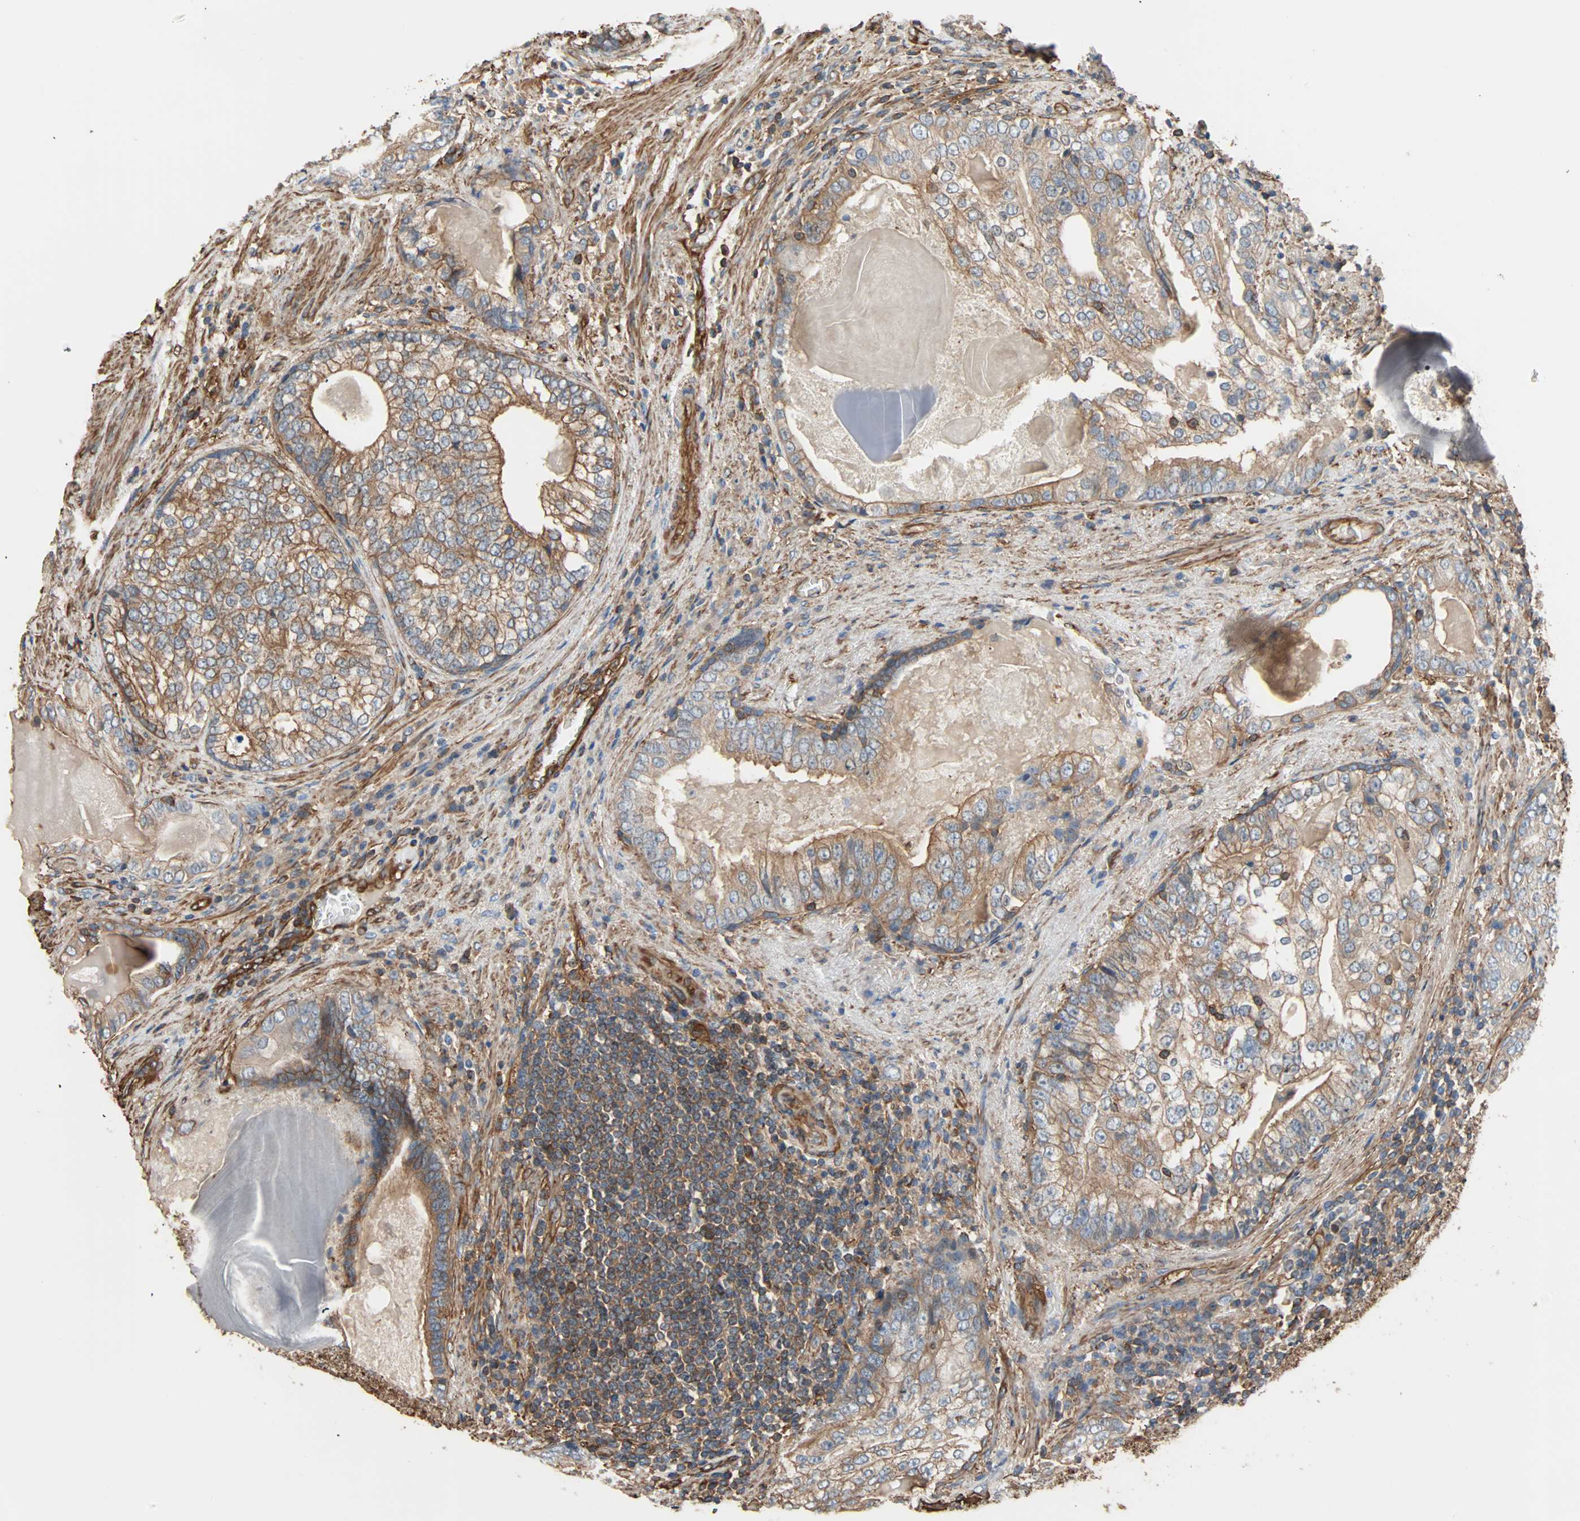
{"staining": {"intensity": "moderate", "quantity": ">75%", "location": "cytoplasmic/membranous"}, "tissue": "prostate cancer", "cell_type": "Tumor cells", "image_type": "cancer", "snomed": [{"axis": "morphology", "description": "Adenocarcinoma, High grade"}, {"axis": "topography", "description": "Prostate"}], "caption": "A high-resolution image shows immunohistochemistry (IHC) staining of prostate cancer (high-grade adenocarcinoma), which displays moderate cytoplasmic/membranous expression in approximately >75% of tumor cells.", "gene": "GALNT10", "patient": {"sex": "male", "age": 66}}